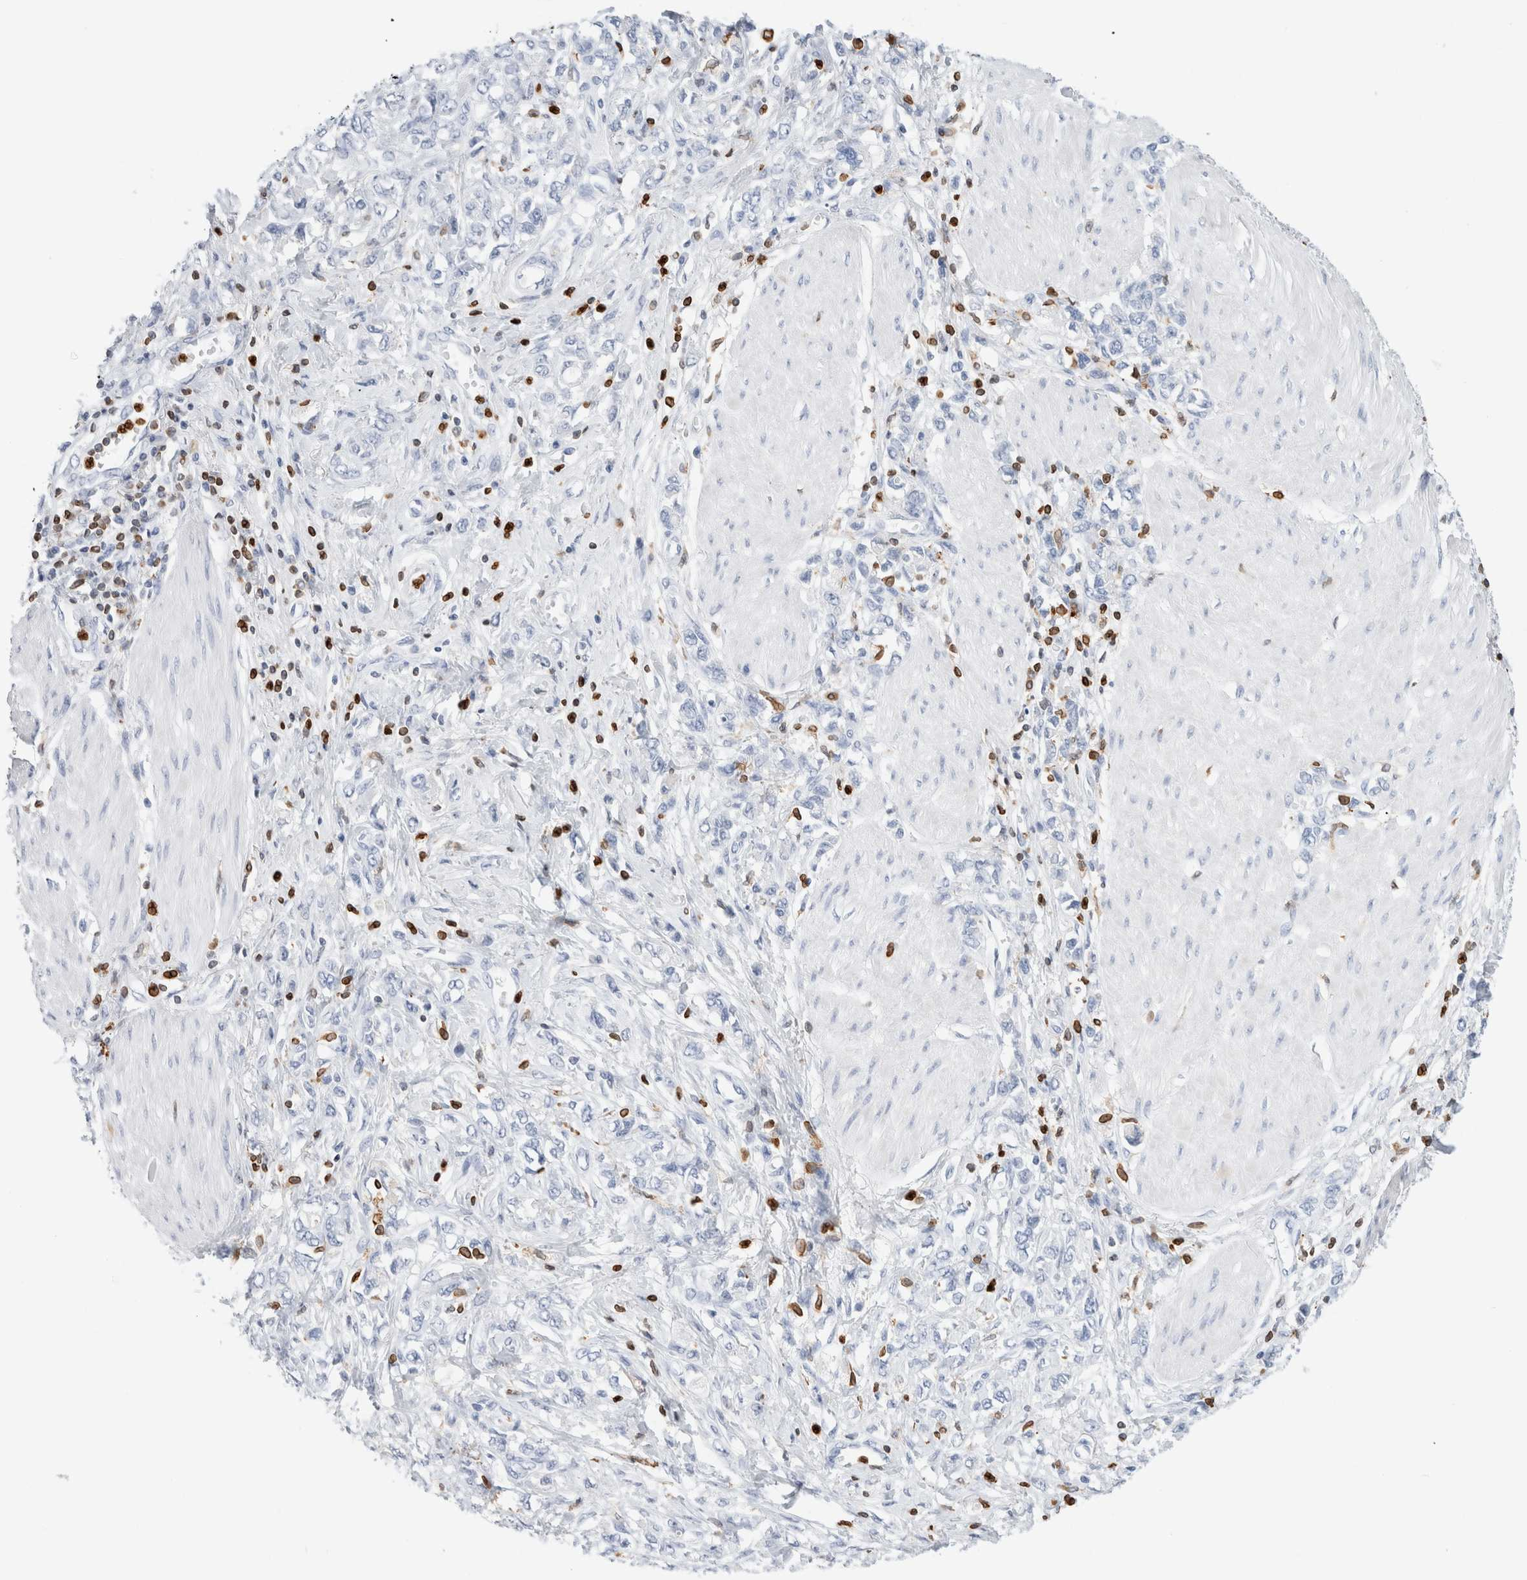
{"staining": {"intensity": "negative", "quantity": "none", "location": "none"}, "tissue": "stomach cancer", "cell_type": "Tumor cells", "image_type": "cancer", "snomed": [{"axis": "morphology", "description": "Adenocarcinoma, NOS"}, {"axis": "topography", "description": "Stomach"}], "caption": "Tumor cells are negative for brown protein staining in stomach adenocarcinoma.", "gene": "ALOX5AP", "patient": {"sex": "female", "age": 76}}